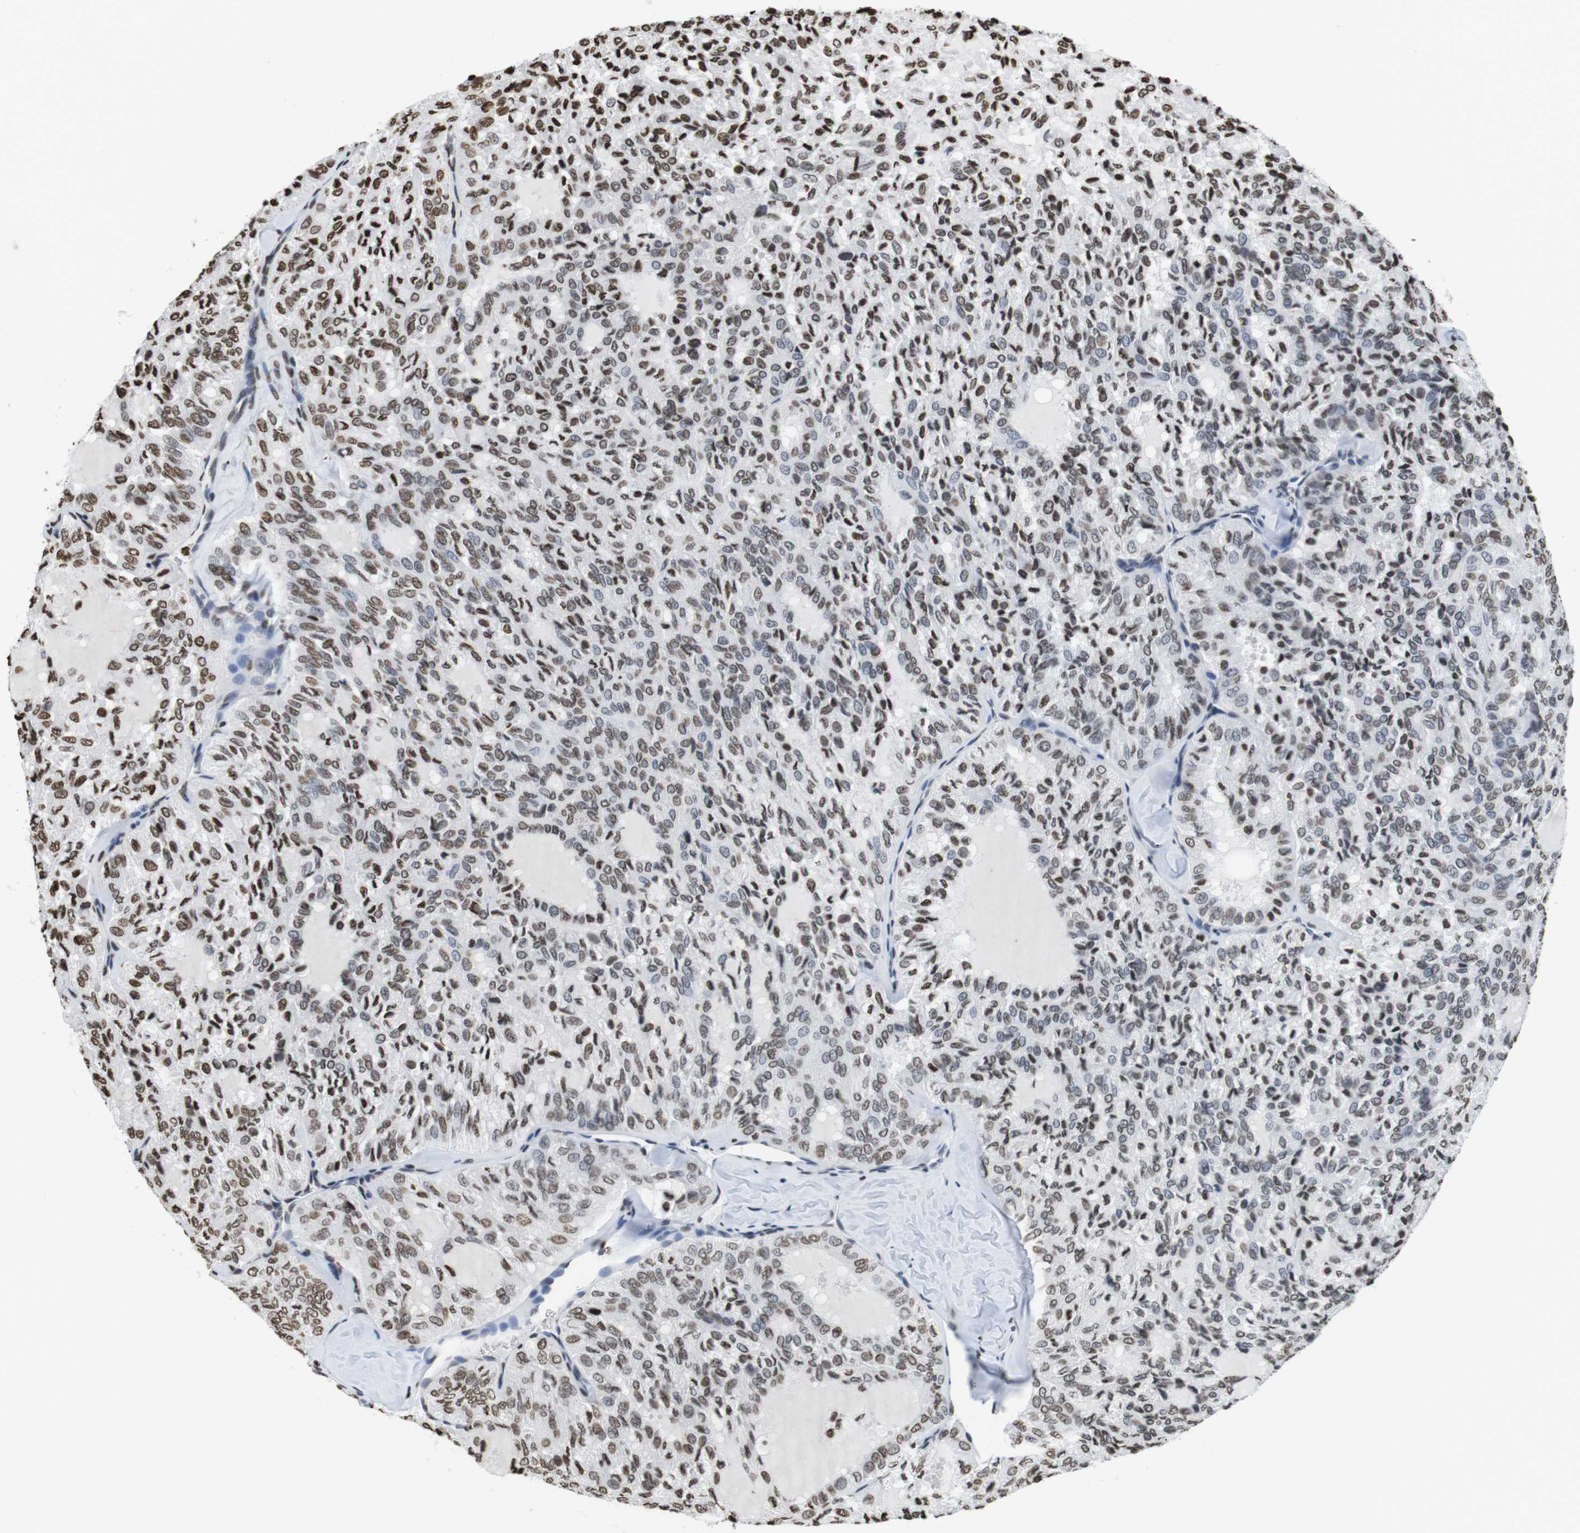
{"staining": {"intensity": "moderate", "quantity": ">75%", "location": "nuclear"}, "tissue": "thyroid cancer", "cell_type": "Tumor cells", "image_type": "cancer", "snomed": [{"axis": "morphology", "description": "Follicular adenoma carcinoma, NOS"}, {"axis": "topography", "description": "Thyroid gland"}], "caption": "Protein staining displays moderate nuclear staining in about >75% of tumor cells in follicular adenoma carcinoma (thyroid).", "gene": "BSX", "patient": {"sex": "male", "age": 75}}